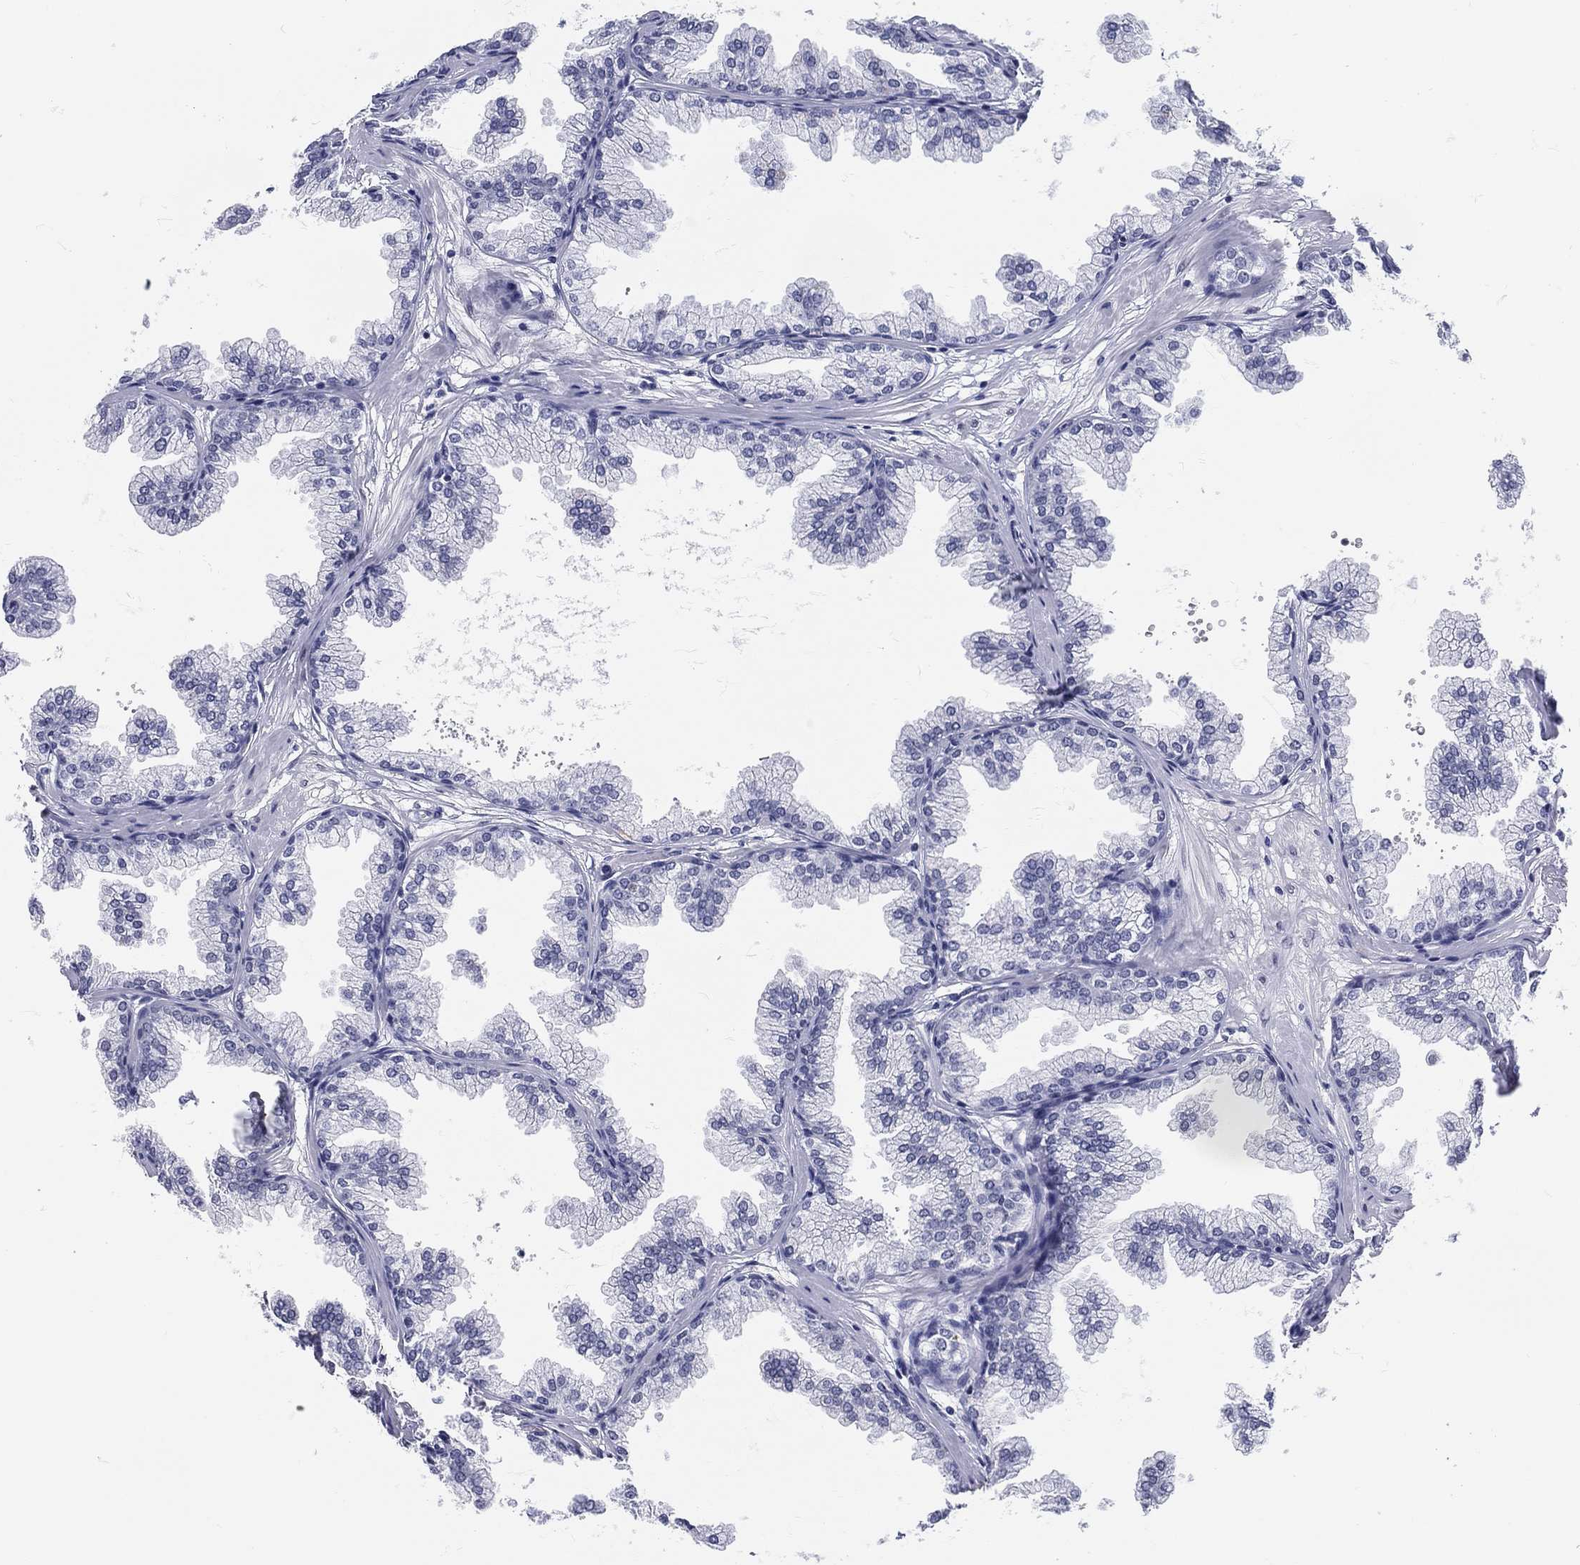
{"staining": {"intensity": "negative", "quantity": "none", "location": "none"}, "tissue": "prostate", "cell_type": "Glandular cells", "image_type": "normal", "snomed": [{"axis": "morphology", "description": "Normal tissue, NOS"}, {"axis": "topography", "description": "Prostate"}], "caption": "The photomicrograph shows no significant expression in glandular cells of prostate. (DAB (3,3'-diaminobenzidine) immunohistochemistry (IHC) with hematoxylin counter stain).", "gene": "MAPK8IP1", "patient": {"sex": "male", "age": 37}}